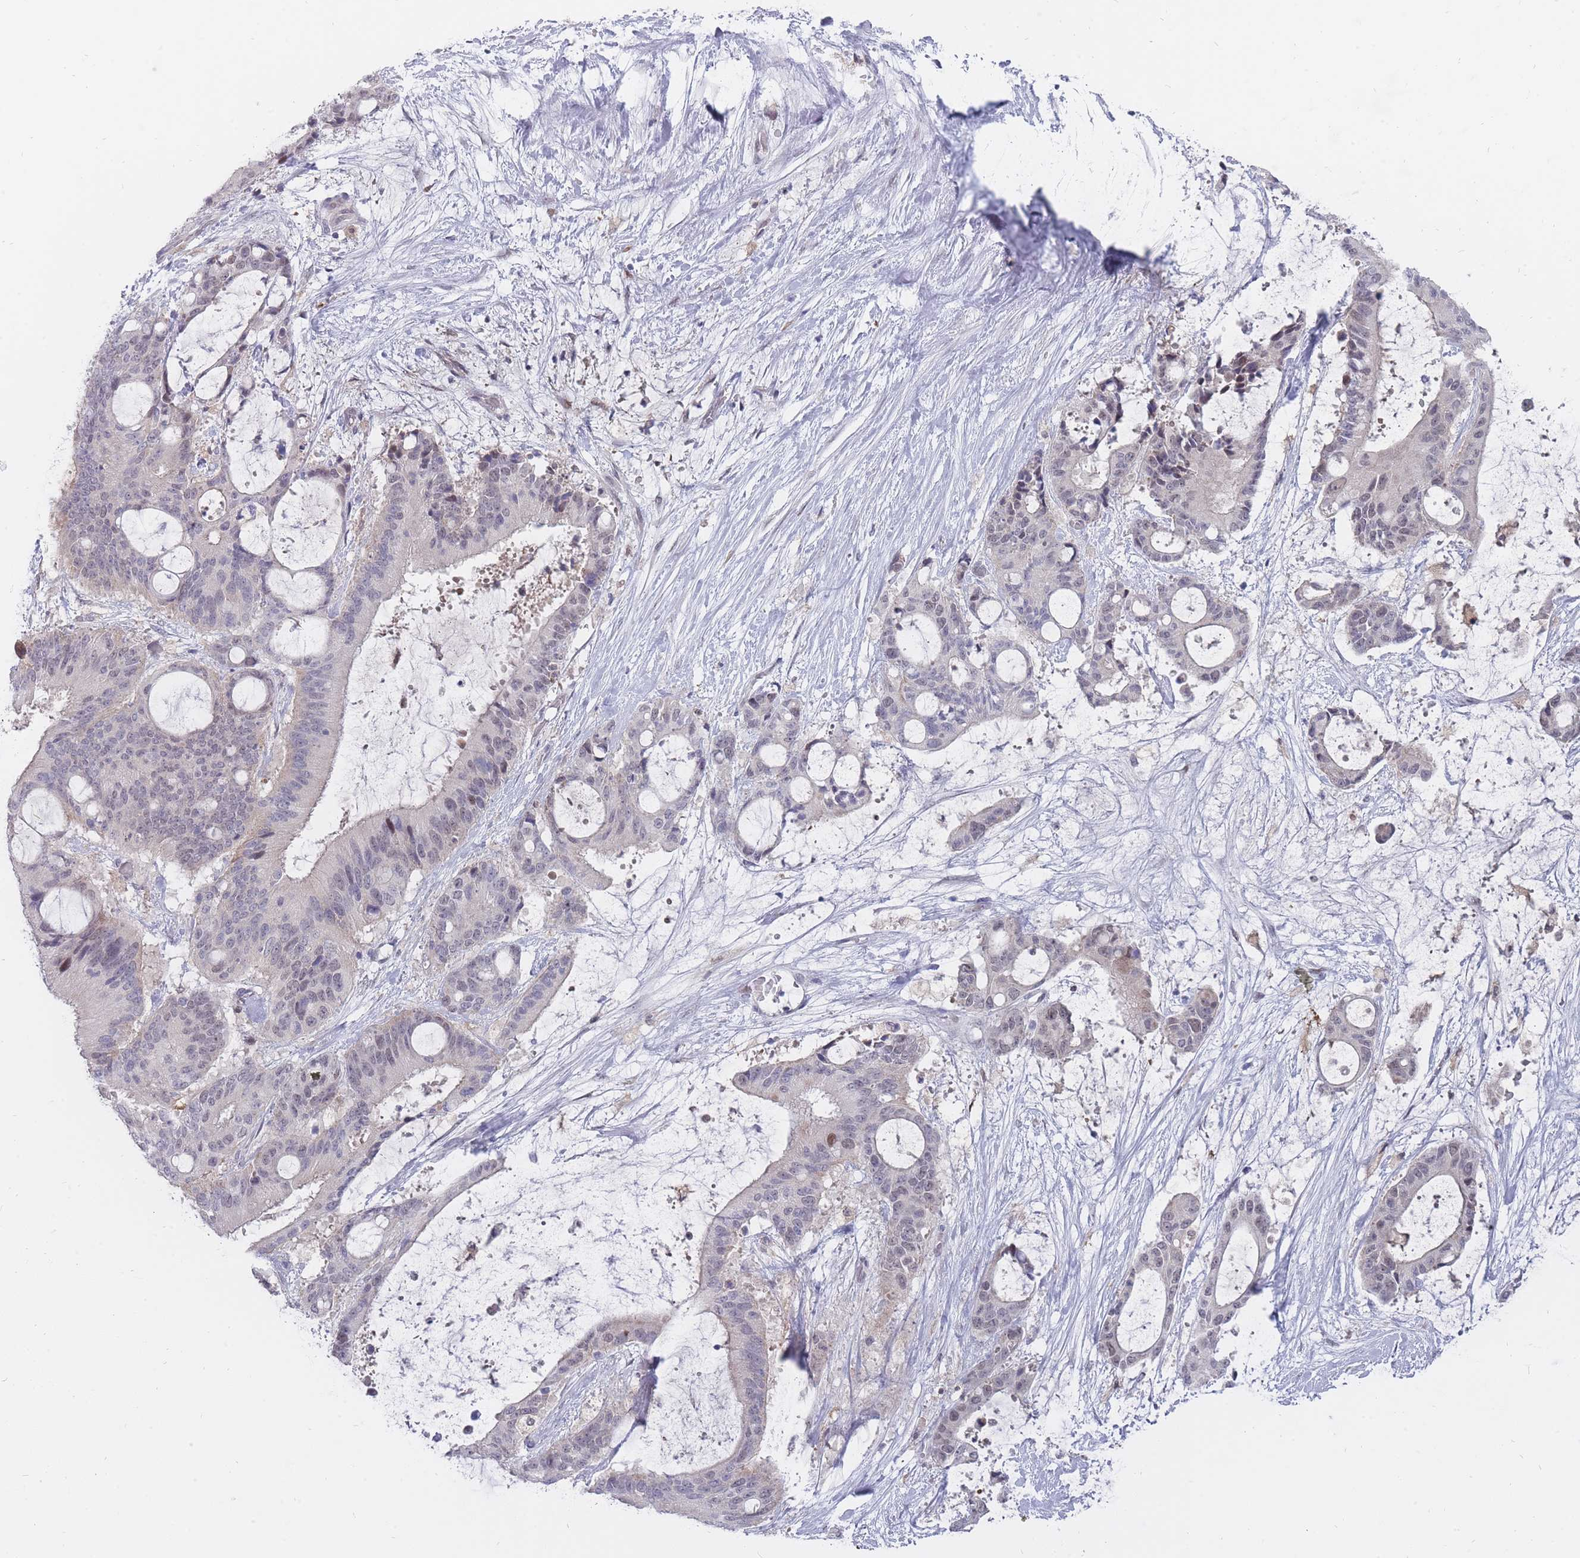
{"staining": {"intensity": "negative", "quantity": "none", "location": "none"}, "tissue": "liver cancer", "cell_type": "Tumor cells", "image_type": "cancer", "snomed": [{"axis": "morphology", "description": "Normal tissue, NOS"}, {"axis": "morphology", "description": "Cholangiocarcinoma"}, {"axis": "topography", "description": "Liver"}, {"axis": "topography", "description": "Peripheral nerve tissue"}], "caption": "DAB (3,3'-diaminobenzidine) immunohistochemical staining of liver cancer reveals no significant expression in tumor cells.", "gene": "GINS1", "patient": {"sex": "female", "age": 73}}